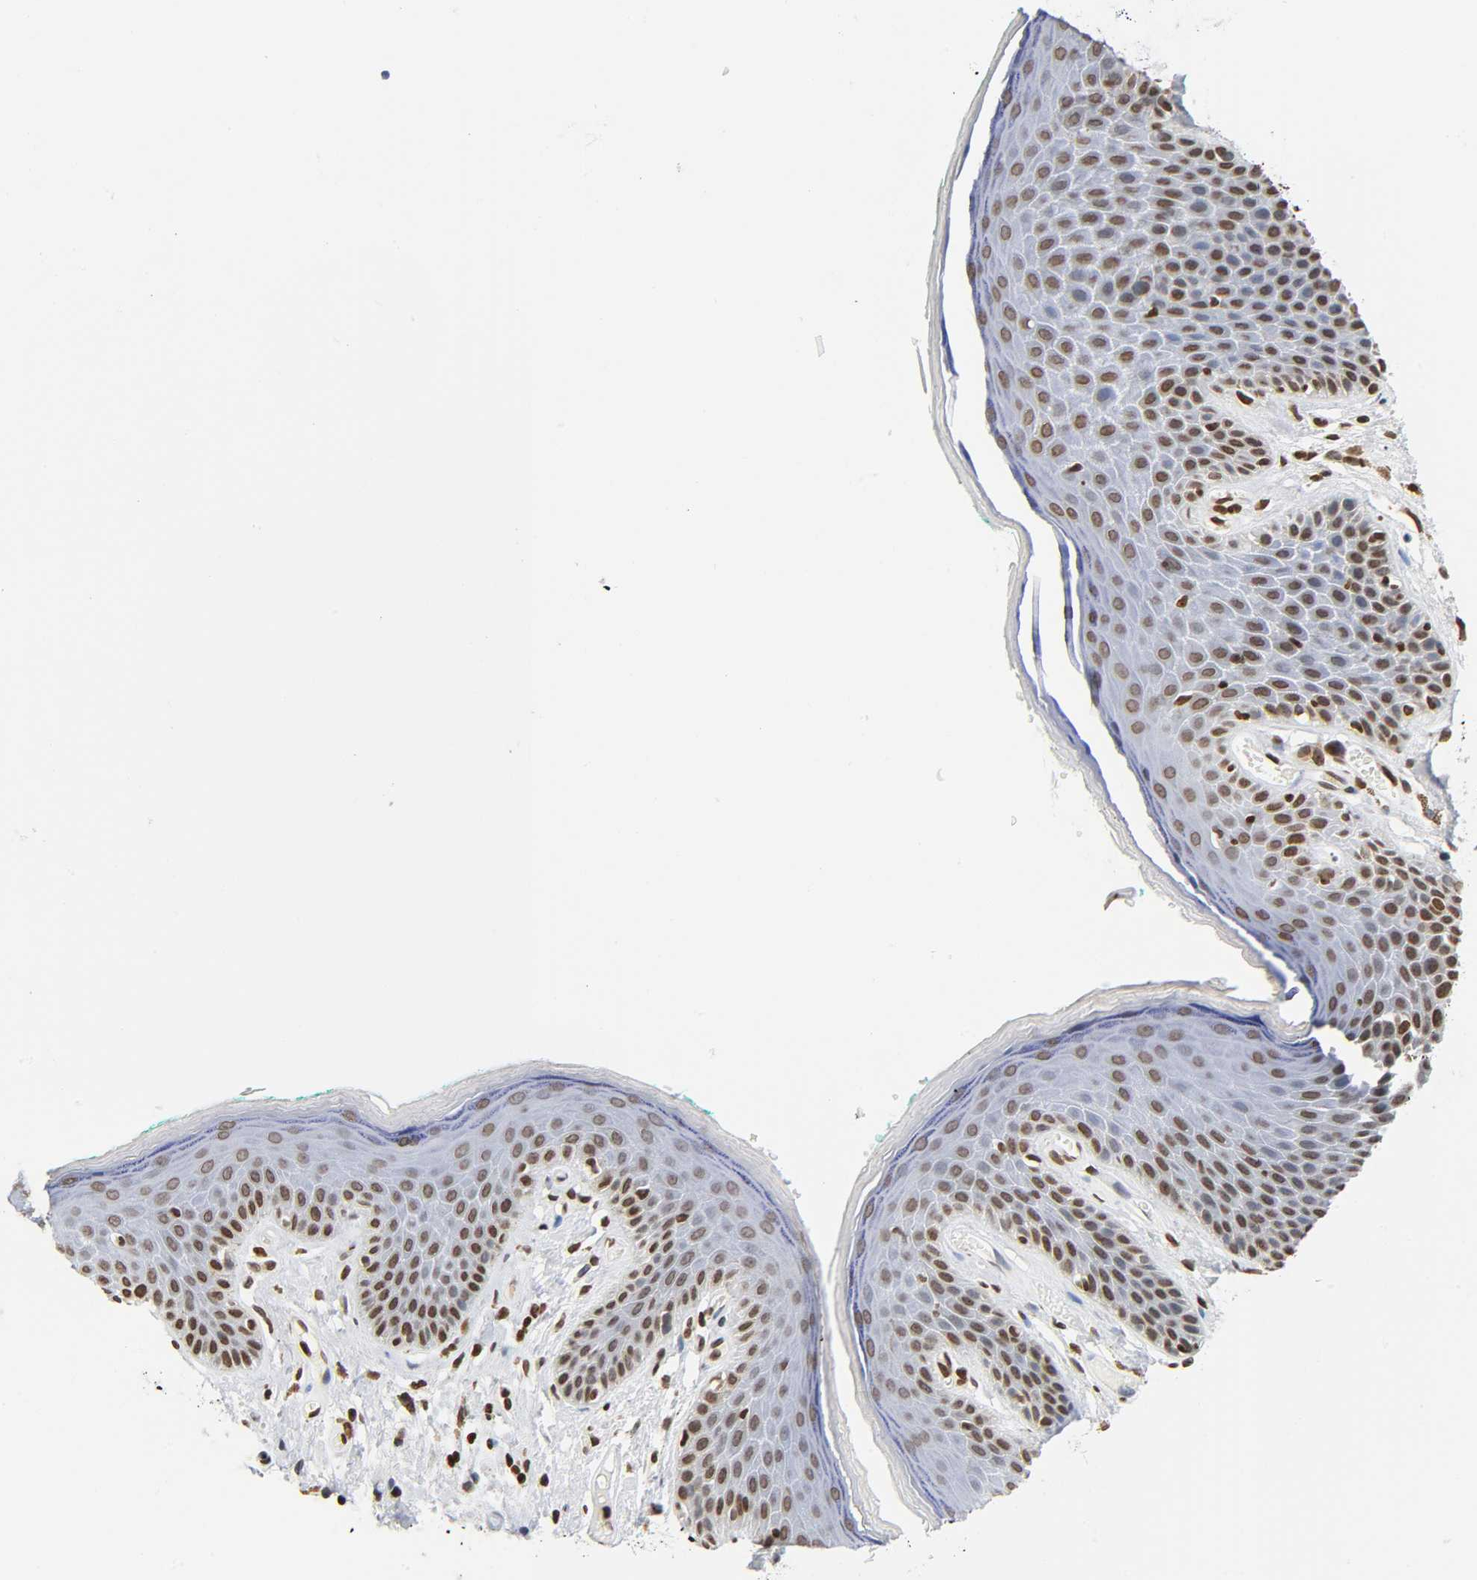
{"staining": {"intensity": "moderate", "quantity": ">75%", "location": "nuclear"}, "tissue": "skin", "cell_type": "Epidermal cells", "image_type": "normal", "snomed": [{"axis": "morphology", "description": "Normal tissue, NOS"}, {"axis": "topography", "description": "Anal"}], "caption": "Skin stained with immunohistochemistry exhibits moderate nuclear positivity in about >75% of epidermal cells. (brown staining indicates protein expression, while blue staining denotes nuclei).", "gene": "HOXA6", "patient": {"sex": "male", "age": 74}}